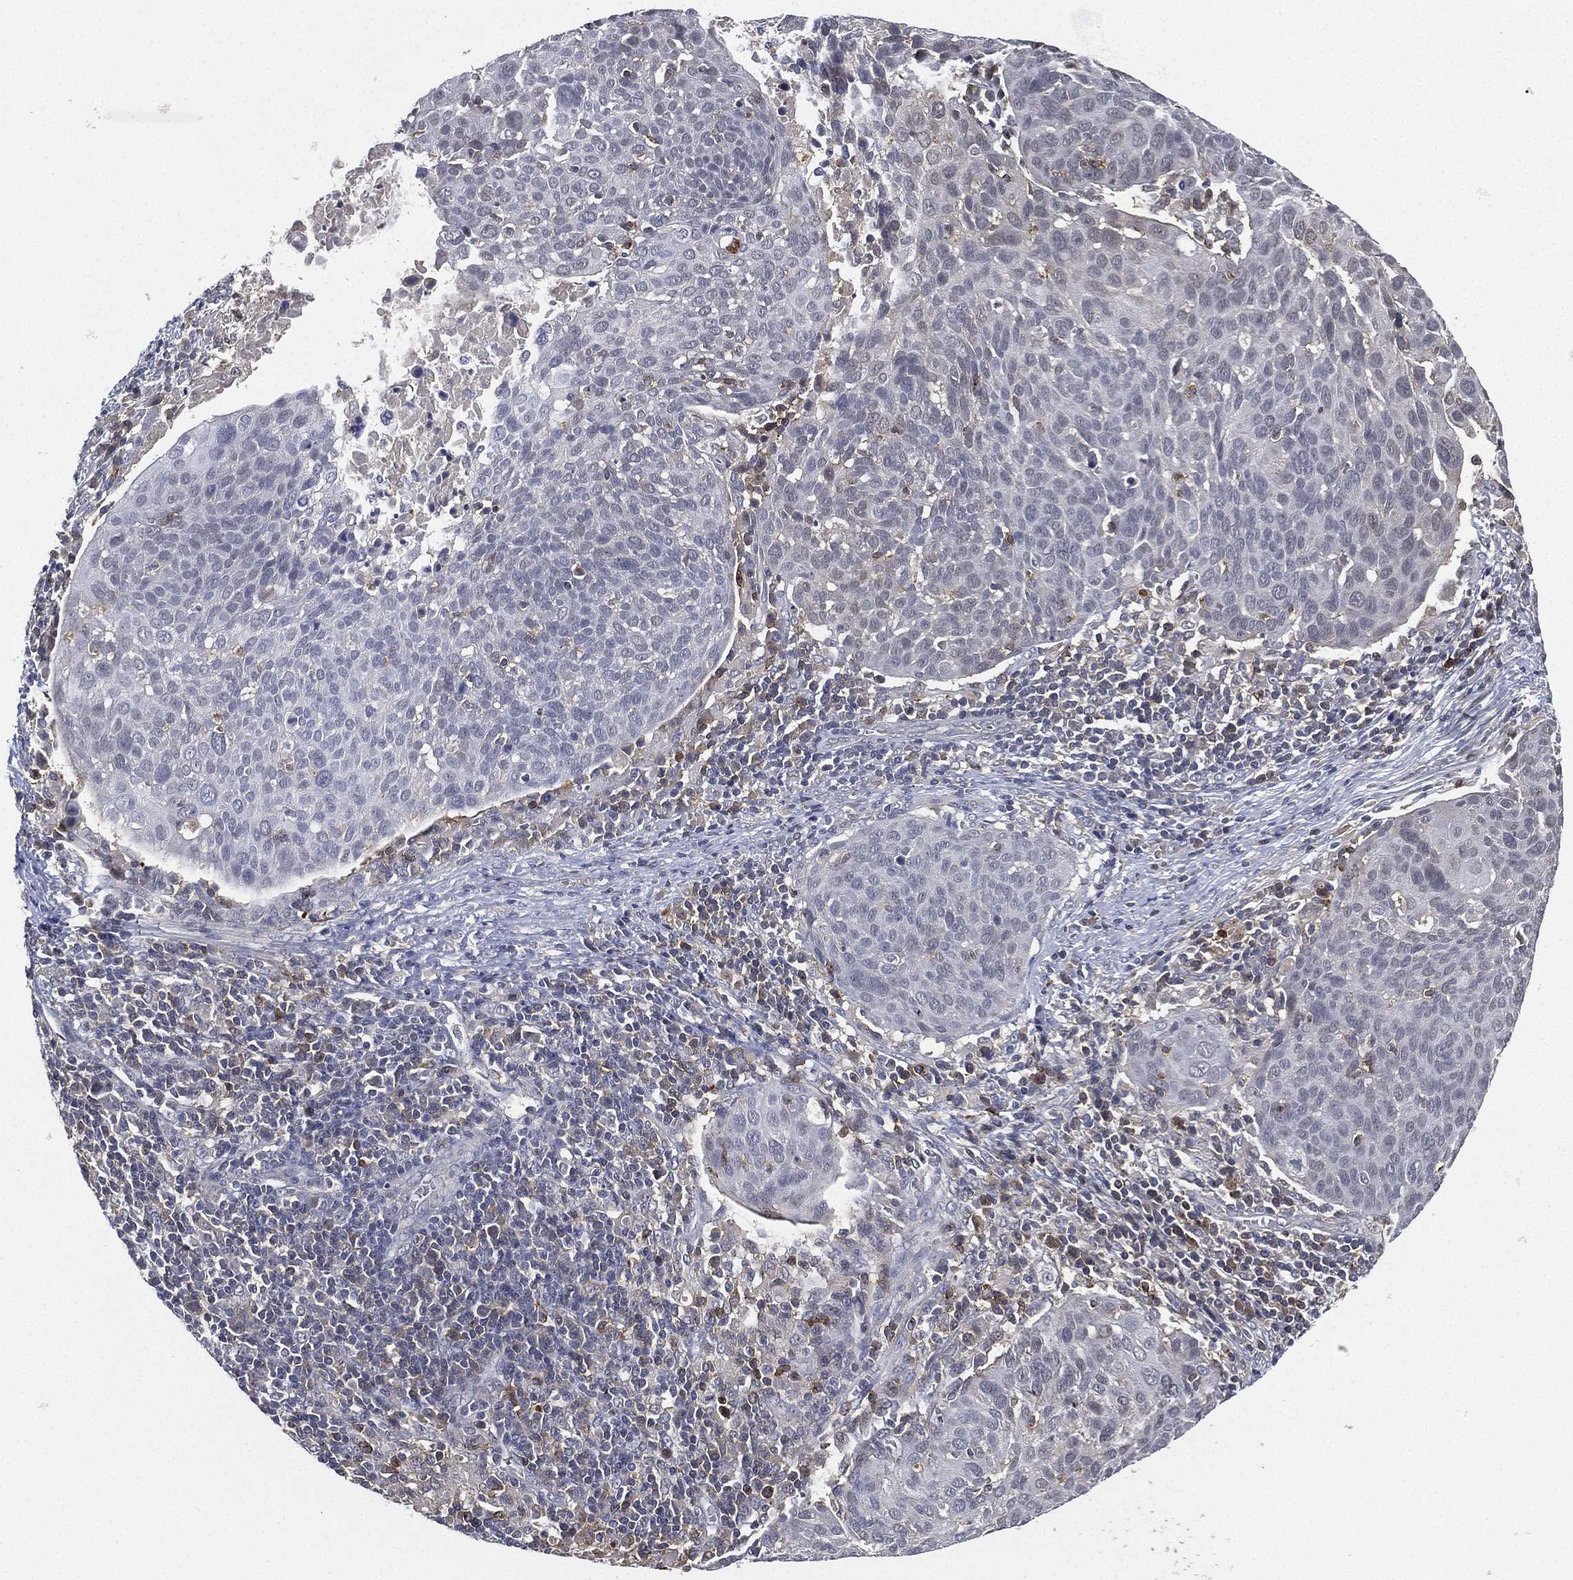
{"staining": {"intensity": "negative", "quantity": "none", "location": "none"}, "tissue": "cervical cancer", "cell_type": "Tumor cells", "image_type": "cancer", "snomed": [{"axis": "morphology", "description": "Squamous cell carcinoma, NOS"}, {"axis": "topography", "description": "Cervix"}], "caption": "This is an IHC image of cervical cancer (squamous cell carcinoma). There is no staining in tumor cells.", "gene": "CFAP251", "patient": {"sex": "female", "age": 39}}